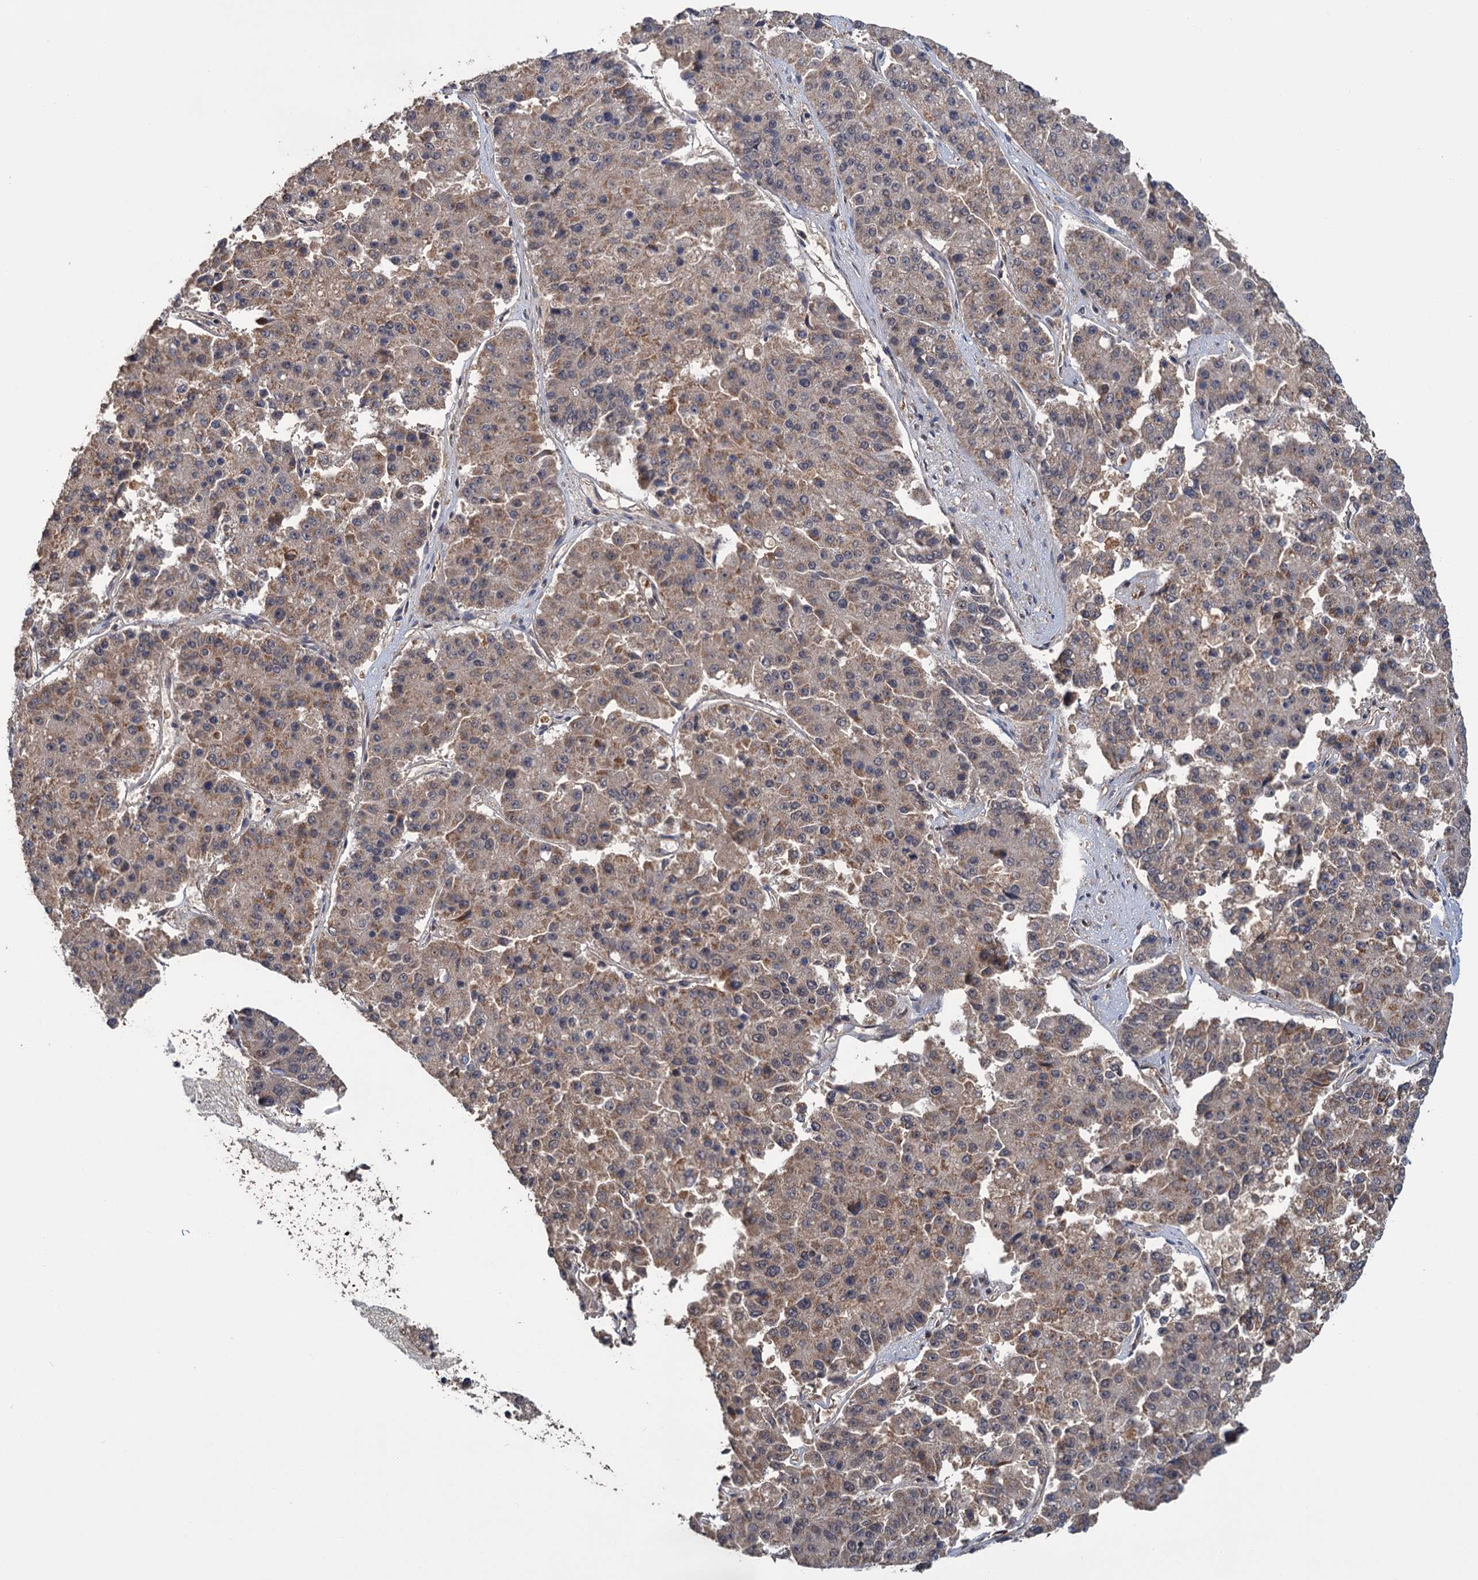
{"staining": {"intensity": "weak", "quantity": "25%-75%", "location": "cytoplasmic/membranous"}, "tissue": "pancreatic cancer", "cell_type": "Tumor cells", "image_type": "cancer", "snomed": [{"axis": "morphology", "description": "Adenocarcinoma, NOS"}, {"axis": "topography", "description": "Pancreas"}], "caption": "Protein staining by immunohistochemistry (IHC) reveals weak cytoplasmic/membranous staining in approximately 25%-75% of tumor cells in pancreatic cancer.", "gene": "KANSL2", "patient": {"sex": "male", "age": 50}}